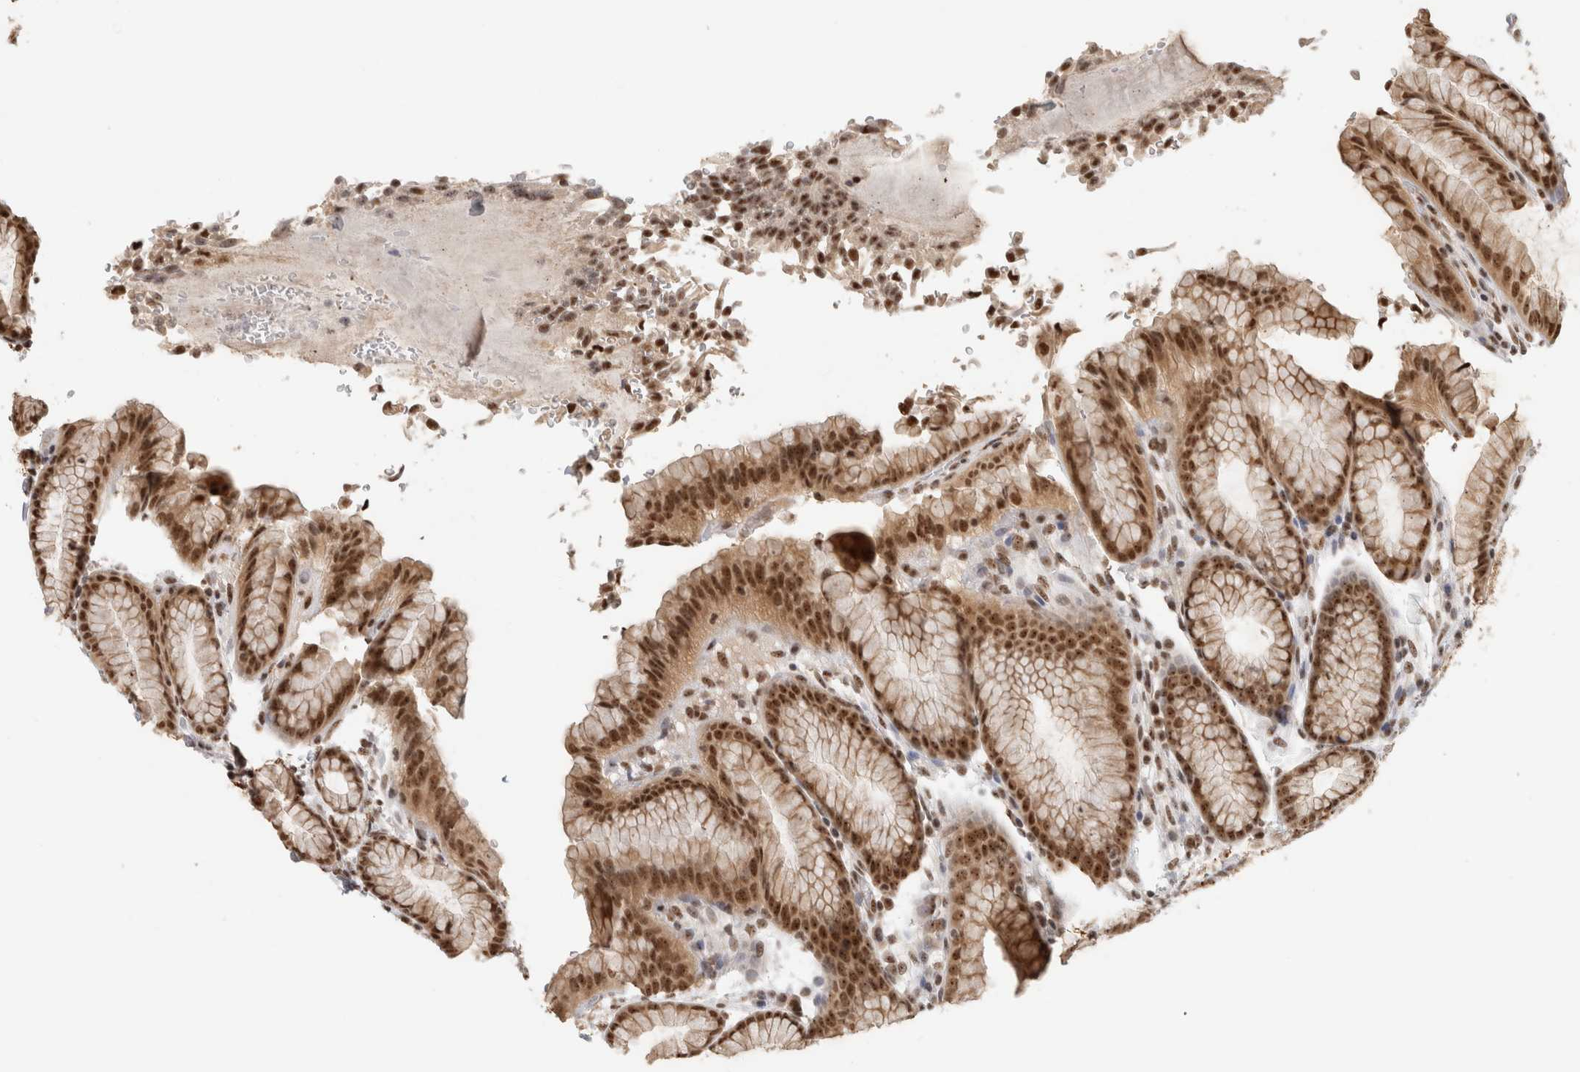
{"staining": {"intensity": "strong", "quantity": ">75%", "location": "cytoplasmic/membranous,nuclear"}, "tissue": "stomach", "cell_type": "Glandular cells", "image_type": "normal", "snomed": [{"axis": "morphology", "description": "Normal tissue, NOS"}, {"axis": "topography", "description": "Stomach"}], "caption": "A brown stain highlights strong cytoplasmic/membranous,nuclear expression of a protein in glandular cells of normal human stomach.", "gene": "EBNA1BP2", "patient": {"sex": "male", "age": 42}}